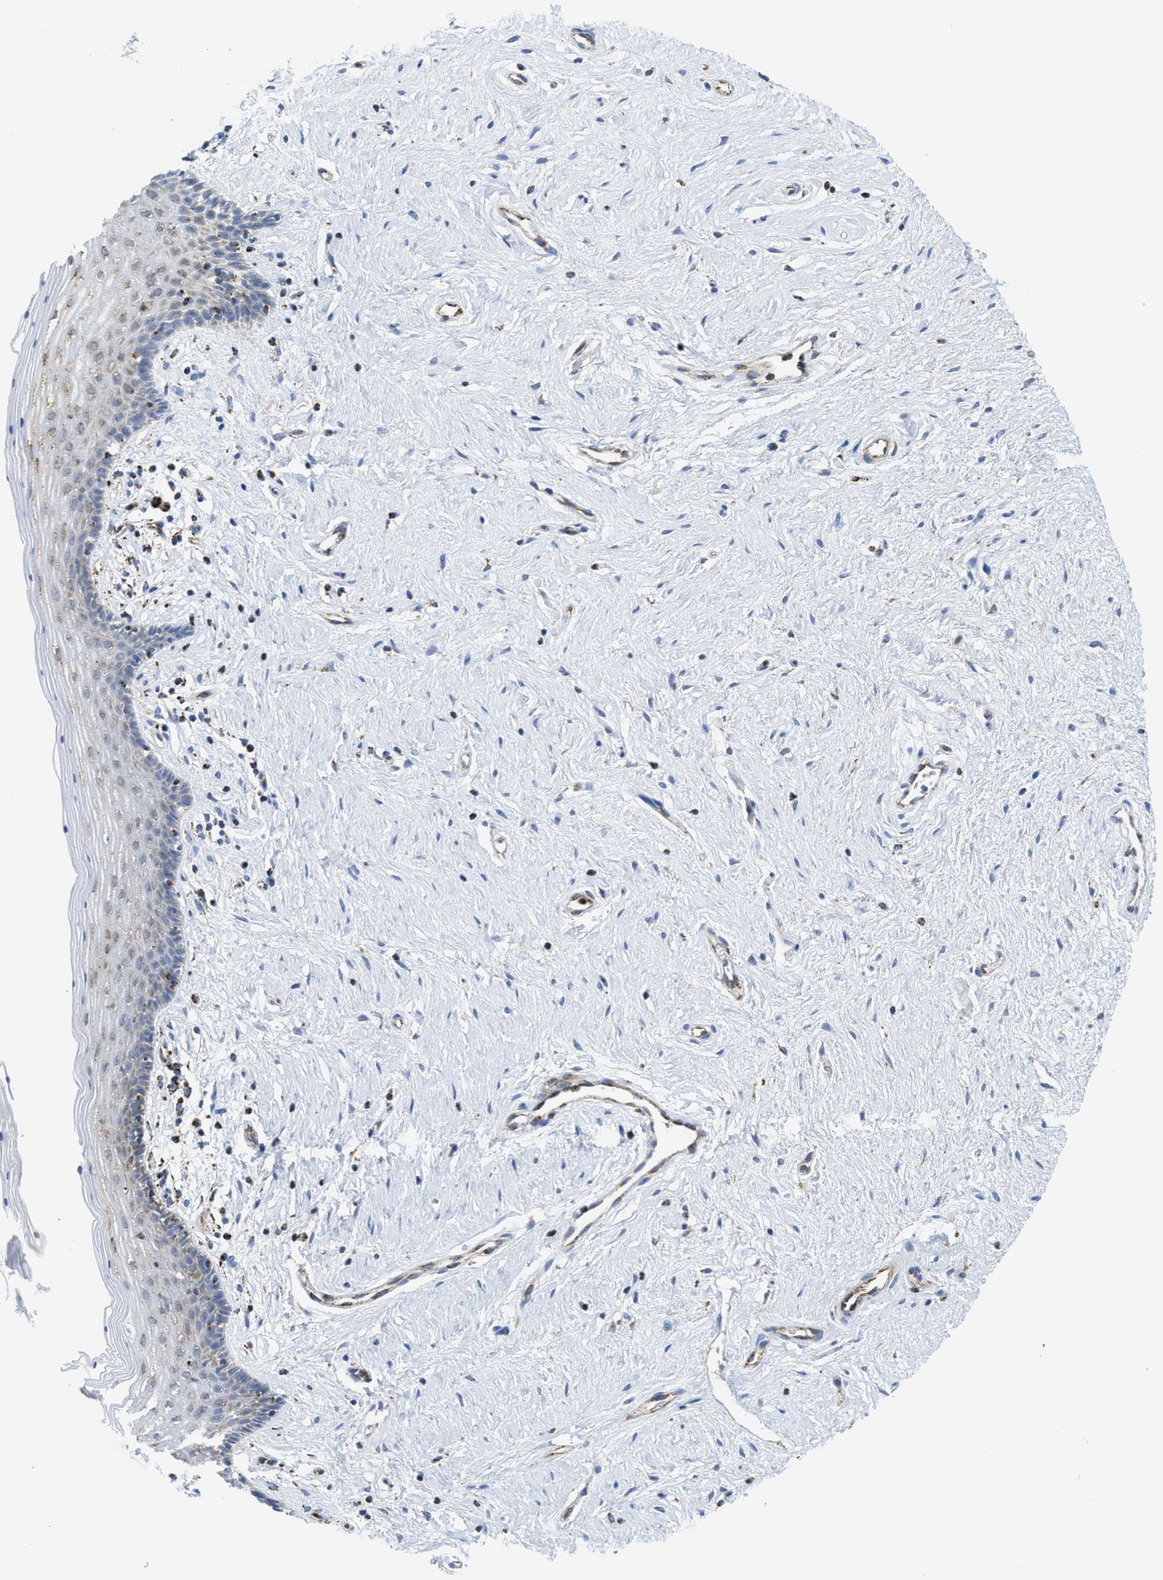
{"staining": {"intensity": "weak", "quantity": "<25%", "location": "cytoplasmic/membranous"}, "tissue": "vagina", "cell_type": "Squamous epithelial cells", "image_type": "normal", "snomed": [{"axis": "morphology", "description": "Normal tissue, NOS"}, {"axis": "topography", "description": "Vagina"}], "caption": "Protein analysis of benign vagina exhibits no significant positivity in squamous epithelial cells.", "gene": "SQOR", "patient": {"sex": "female", "age": 44}}